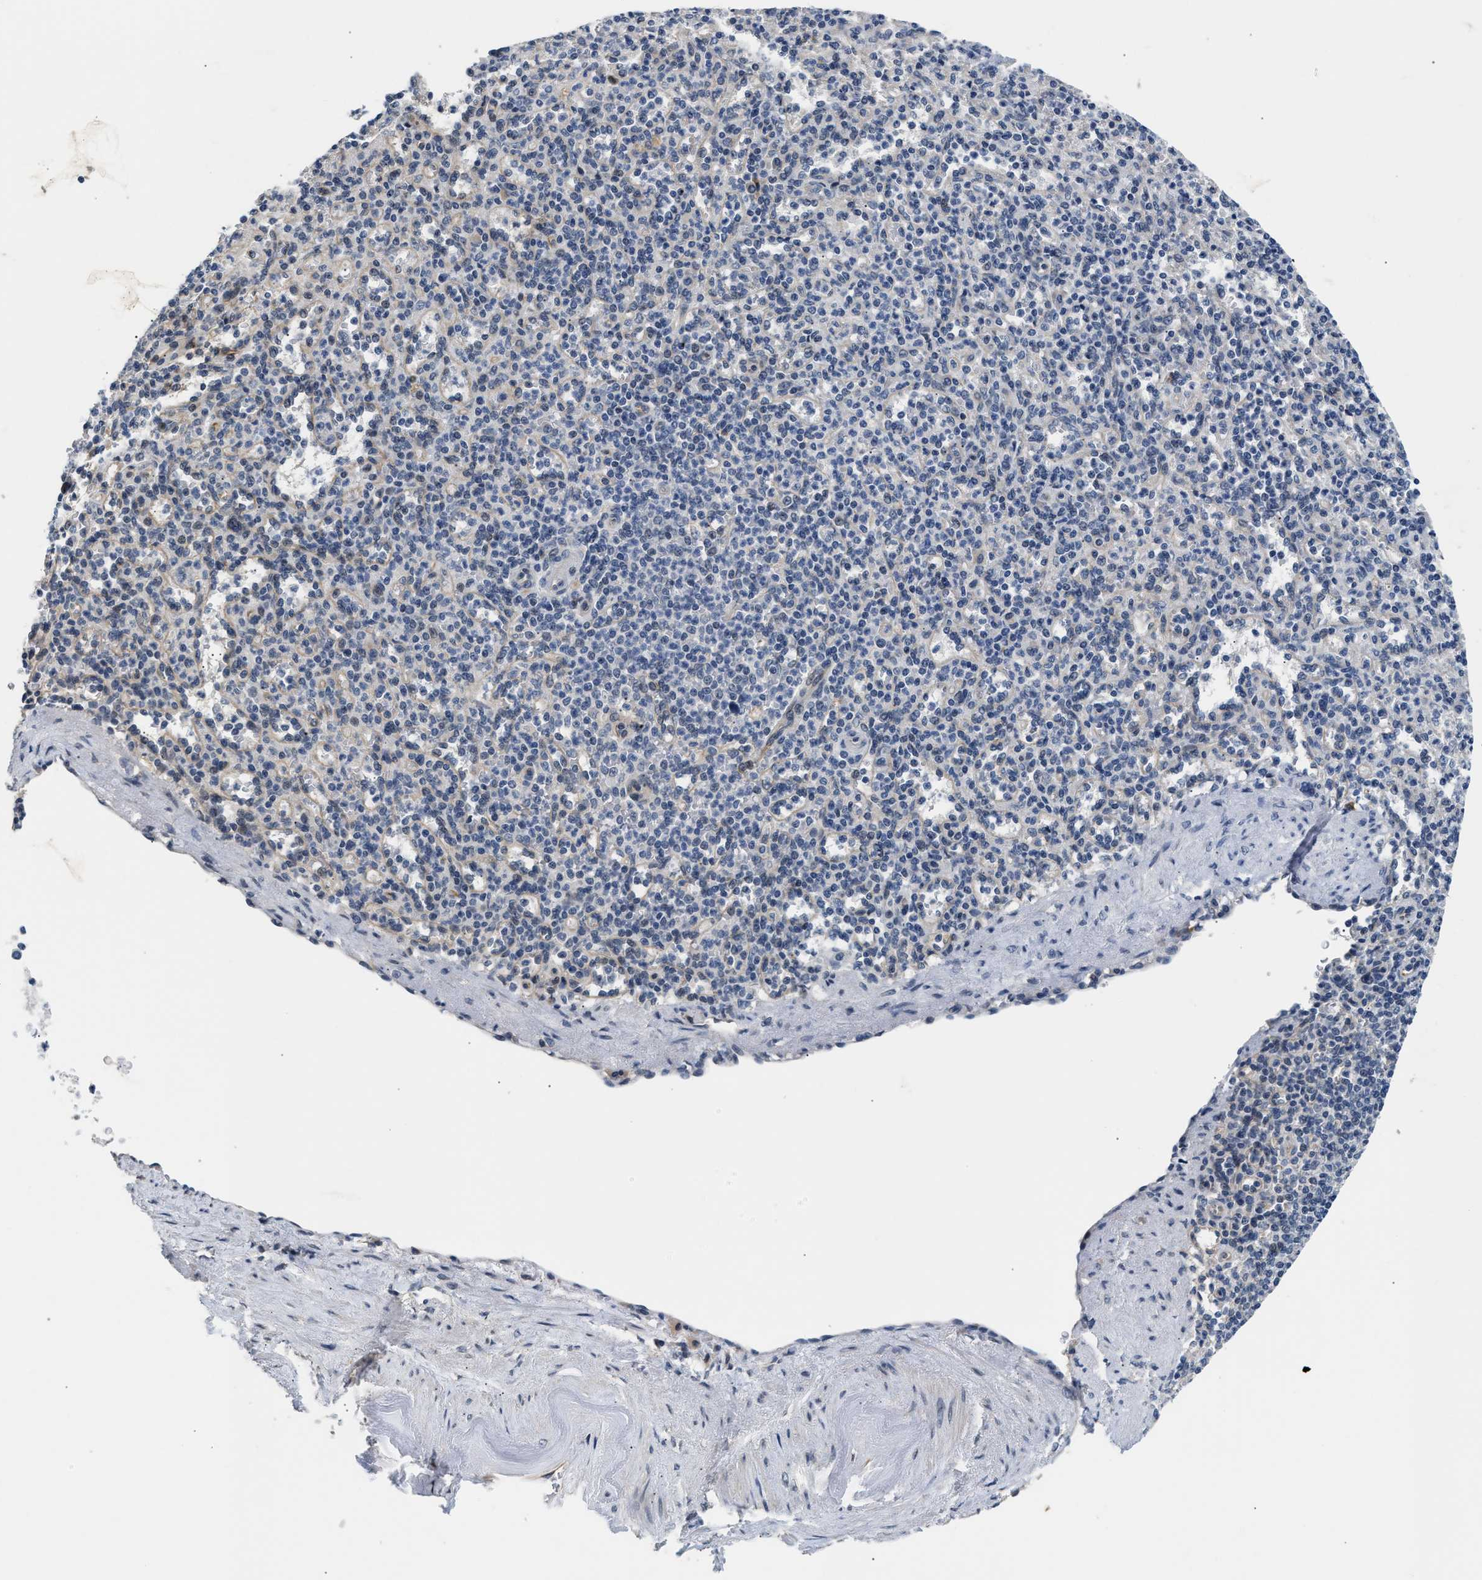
{"staining": {"intensity": "weak", "quantity": "<25%", "location": "nuclear"}, "tissue": "spleen", "cell_type": "Cells in red pulp", "image_type": "normal", "snomed": [{"axis": "morphology", "description": "Normal tissue, NOS"}, {"axis": "topography", "description": "Spleen"}], "caption": "A high-resolution image shows immunohistochemistry staining of unremarkable spleen, which reveals no significant expression in cells in red pulp. (Stains: DAB (3,3'-diaminobenzidine) immunohistochemistry (IHC) with hematoxylin counter stain, Microscopy: brightfield microscopy at high magnification).", "gene": "PPM1H", "patient": {"sex": "female", "age": 74}}